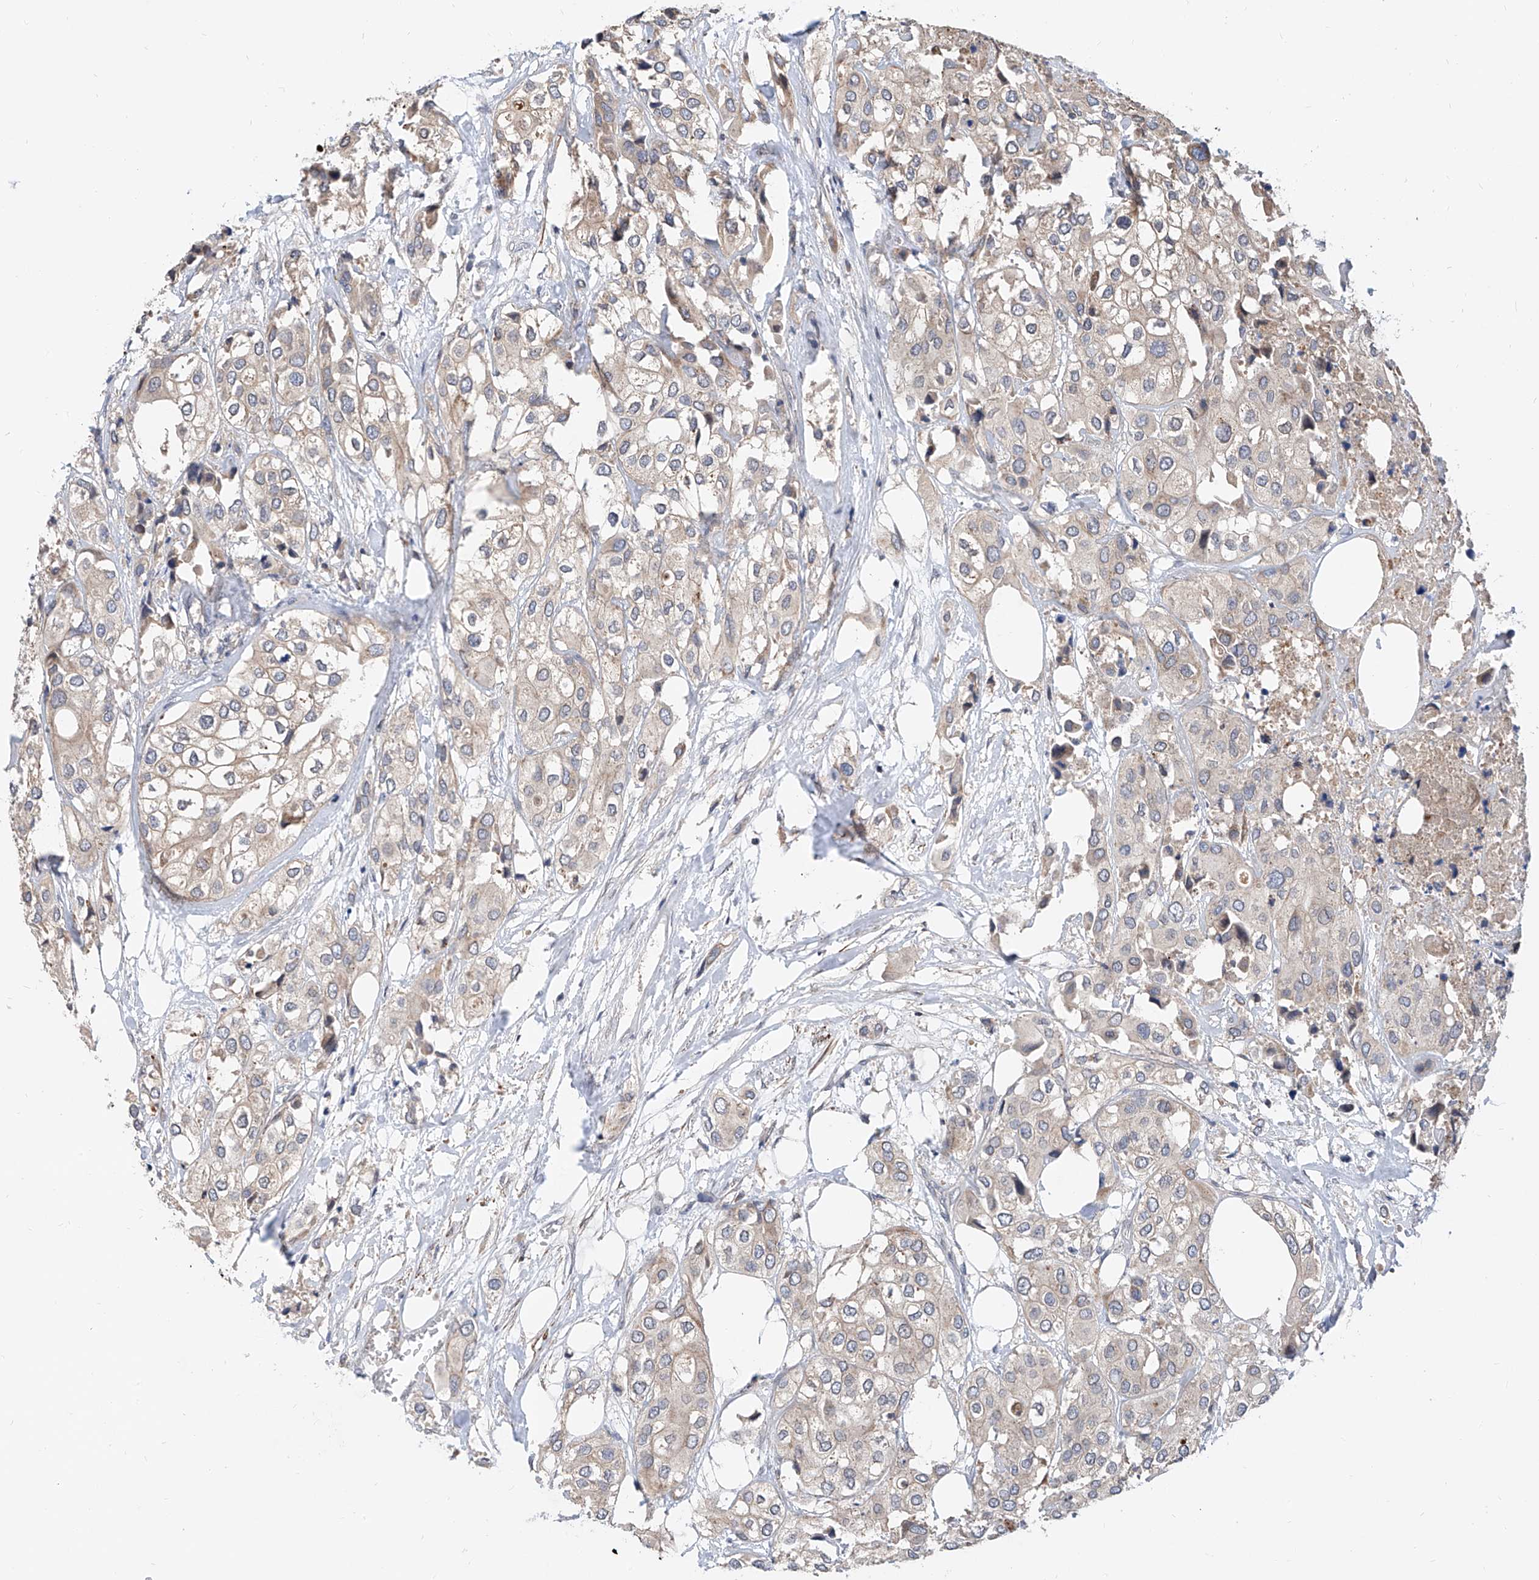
{"staining": {"intensity": "negative", "quantity": "none", "location": "none"}, "tissue": "urothelial cancer", "cell_type": "Tumor cells", "image_type": "cancer", "snomed": [{"axis": "morphology", "description": "Urothelial carcinoma, High grade"}, {"axis": "topography", "description": "Urinary bladder"}], "caption": "DAB (3,3'-diaminobenzidine) immunohistochemical staining of high-grade urothelial carcinoma reveals no significant positivity in tumor cells.", "gene": "MAGEE2", "patient": {"sex": "male", "age": 64}}